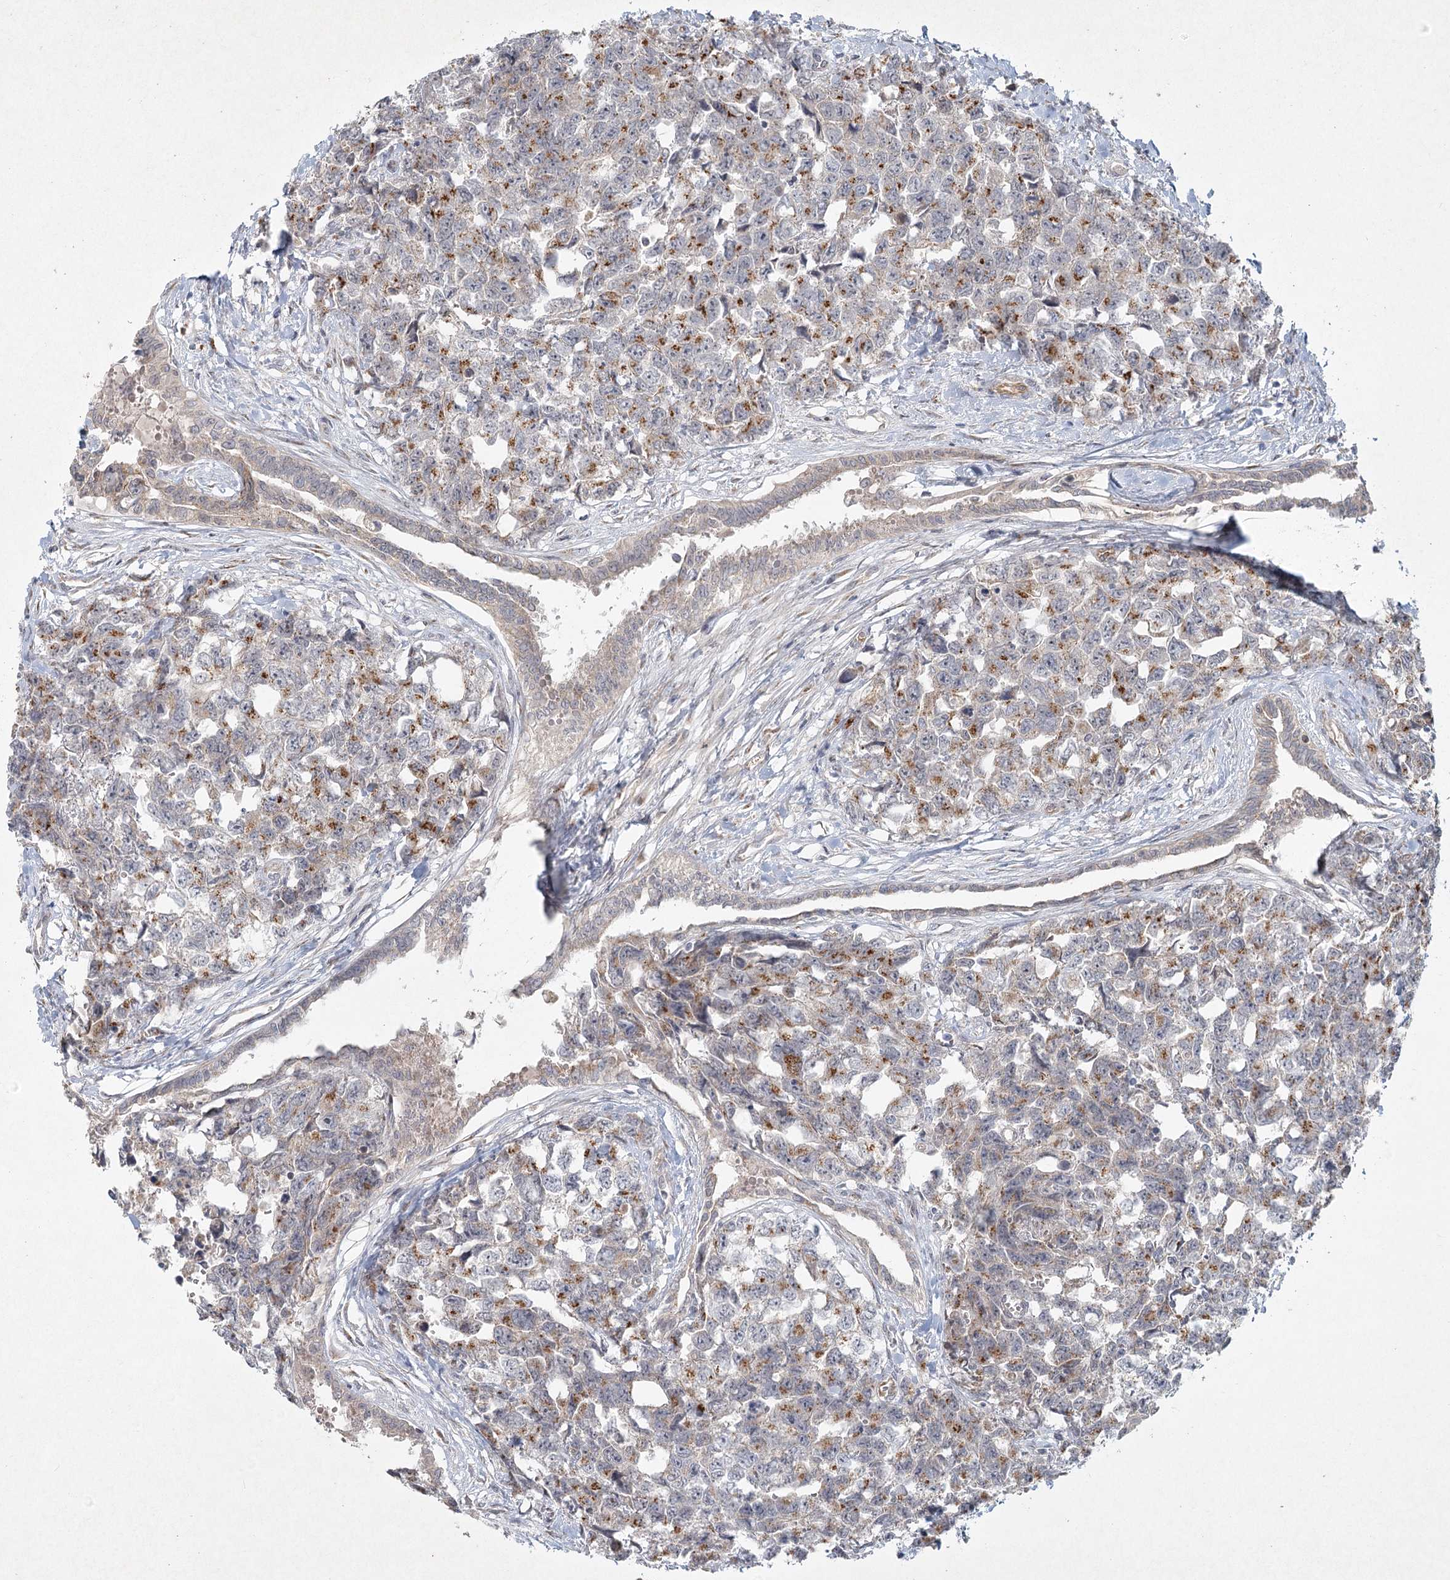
{"staining": {"intensity": "moderate", "quantity": "25%-75%", "location": "cytoplasmic/membranous"}, "tissue": "testis cancer", "cell_type": "Tumor cells", "image_type": "cancer", "snomed": [{"axis": "morphology", "description": "Carcinoma, Embryonal, NOS"}, {"axis": "topography", "description": "Testis"}], "caption": "Human embryonal carcinoma (testis) stained with a protein marker exhibits moderate staining in tumor cells.", "gene": "LRP2BP", "patient": {"sex": "male", "age": 31}}